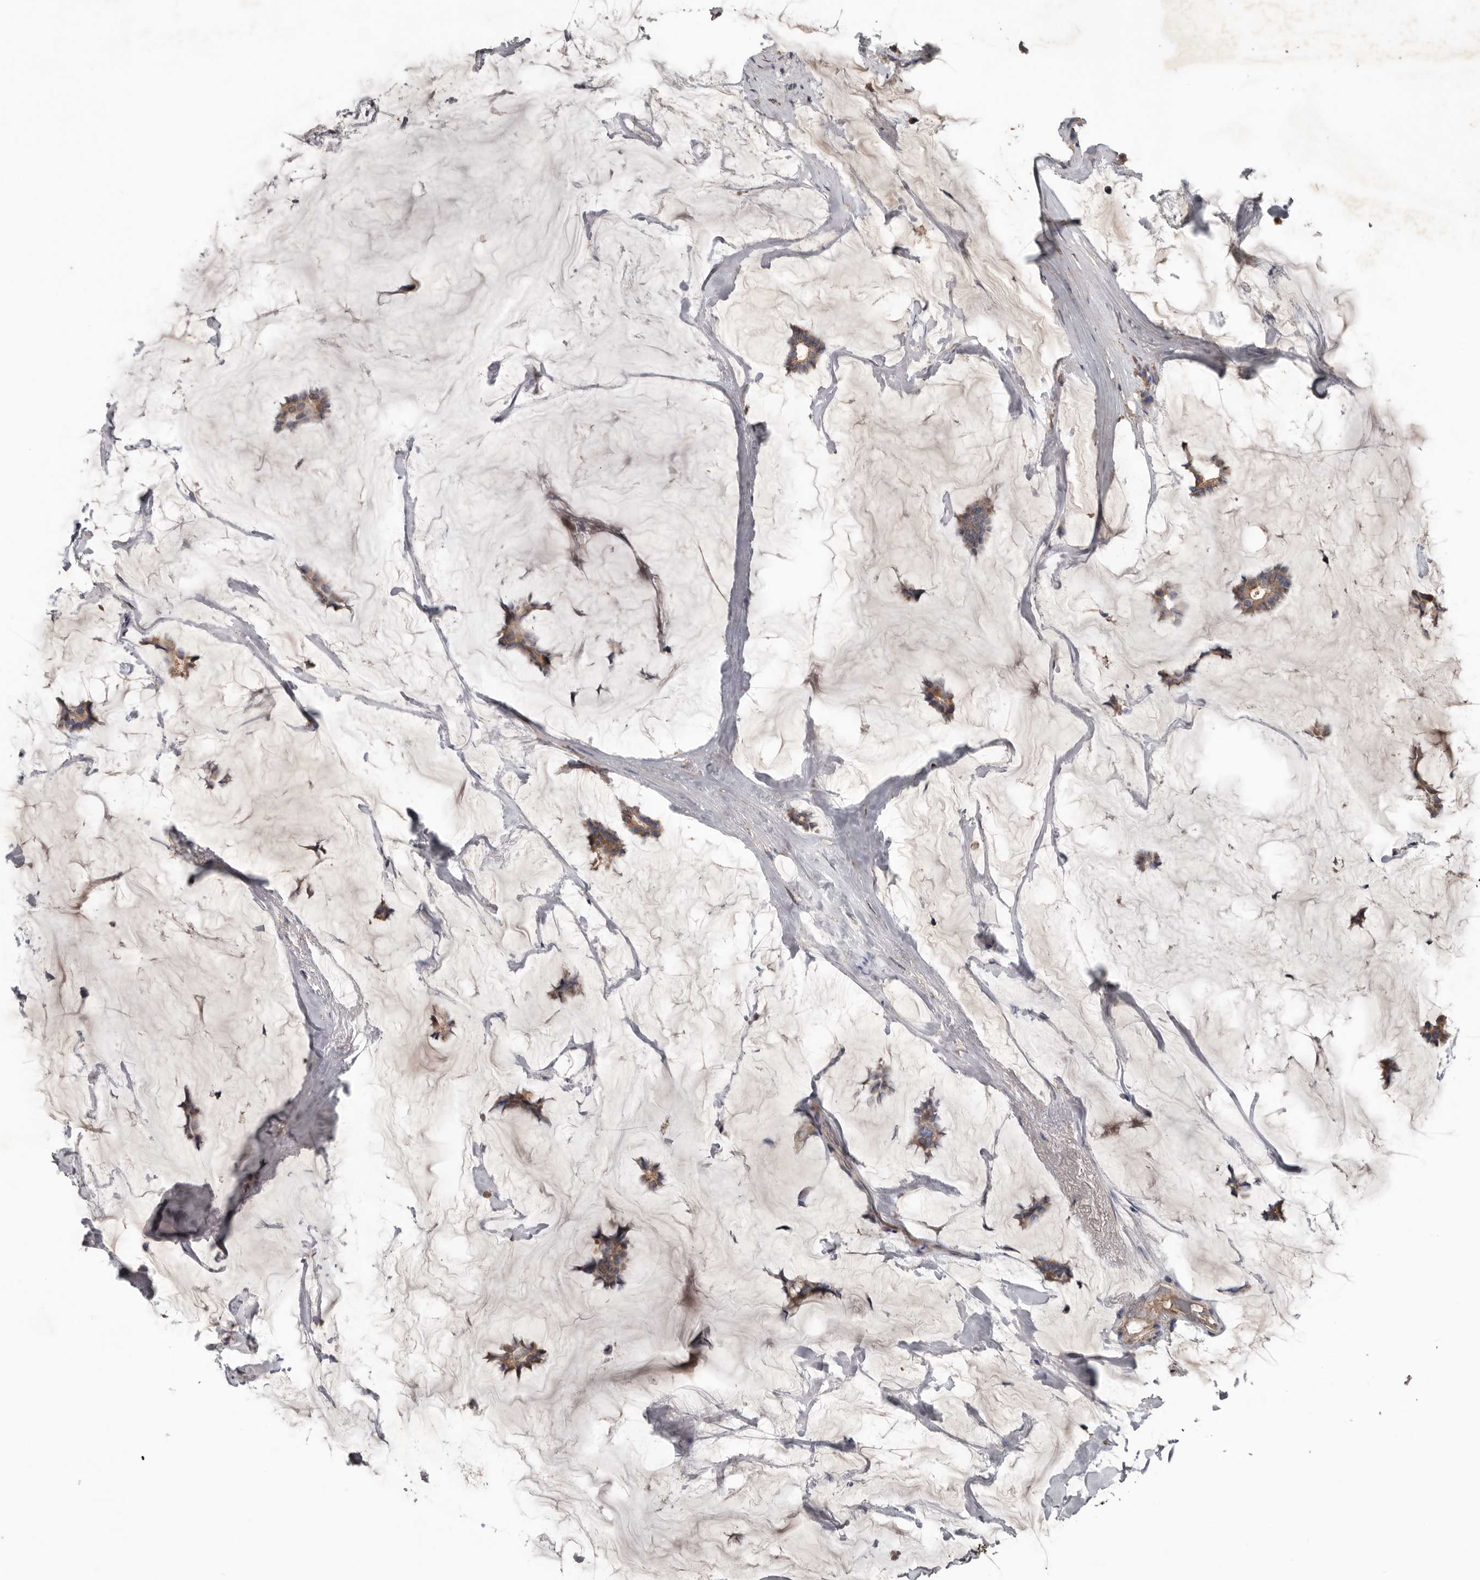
{"staining": {"intensity": "moderate", "quantity": "25%-75%", "location": "cytoplasmic/membranous"}, "tissue": "breast cancer", "cell_type": "Tumor cells", "image_type": "cancer", "snomed": [{"axis": "morphology", "description": "Duct carcinoma"}, {"axis": "topography", "description": "Breast"}], "caption": "Immunohistochemical staining of breast cancer (infiltrating ductal carcinoma) shows medium levels of moderate cytoplasmic/membranous positivity in about 25%-75% of tumor cells.", "gene": "HYAL4", "patient": {"sex": "female", "age": 93}}